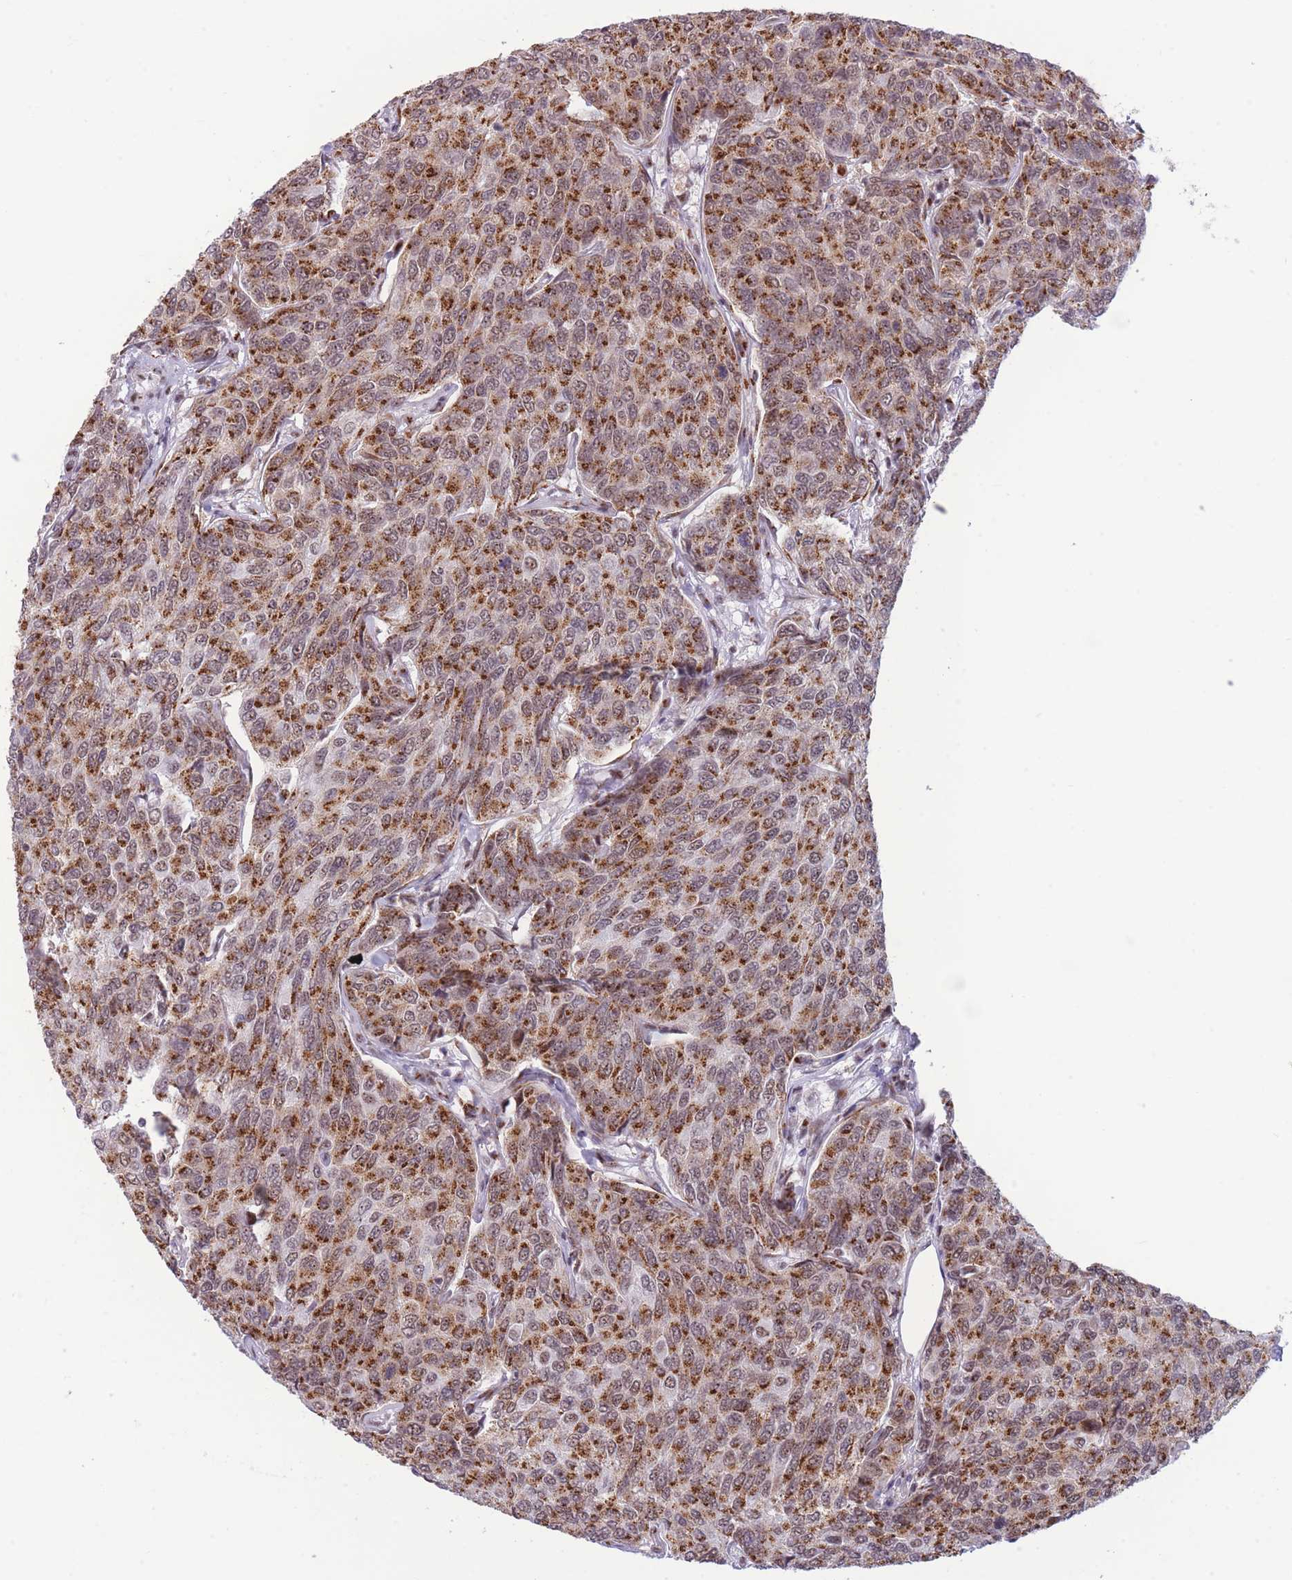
{"staining": {"intensity": "strong", "quantity": ">75%", "location": "cytoplasmic/membranous,nuclear"}, "tissue": "breast cancer", "cell_type": "Tumor cells", "image_type": "cancer", "snomed": [{"axis": "morphology", "description": "Duct carcinoma"}, {"axis": "topography", "description": "Breast"}], "caption": "There is high levels of strong cytoplasmic/membranous and nuclear positivity in tumor cells of intraductal carcinoma (breast), as demonstrated by immunohistochemical staining (brown color).", "gene": "INO80C", "patient": {"sex": "female", "age": 55}}